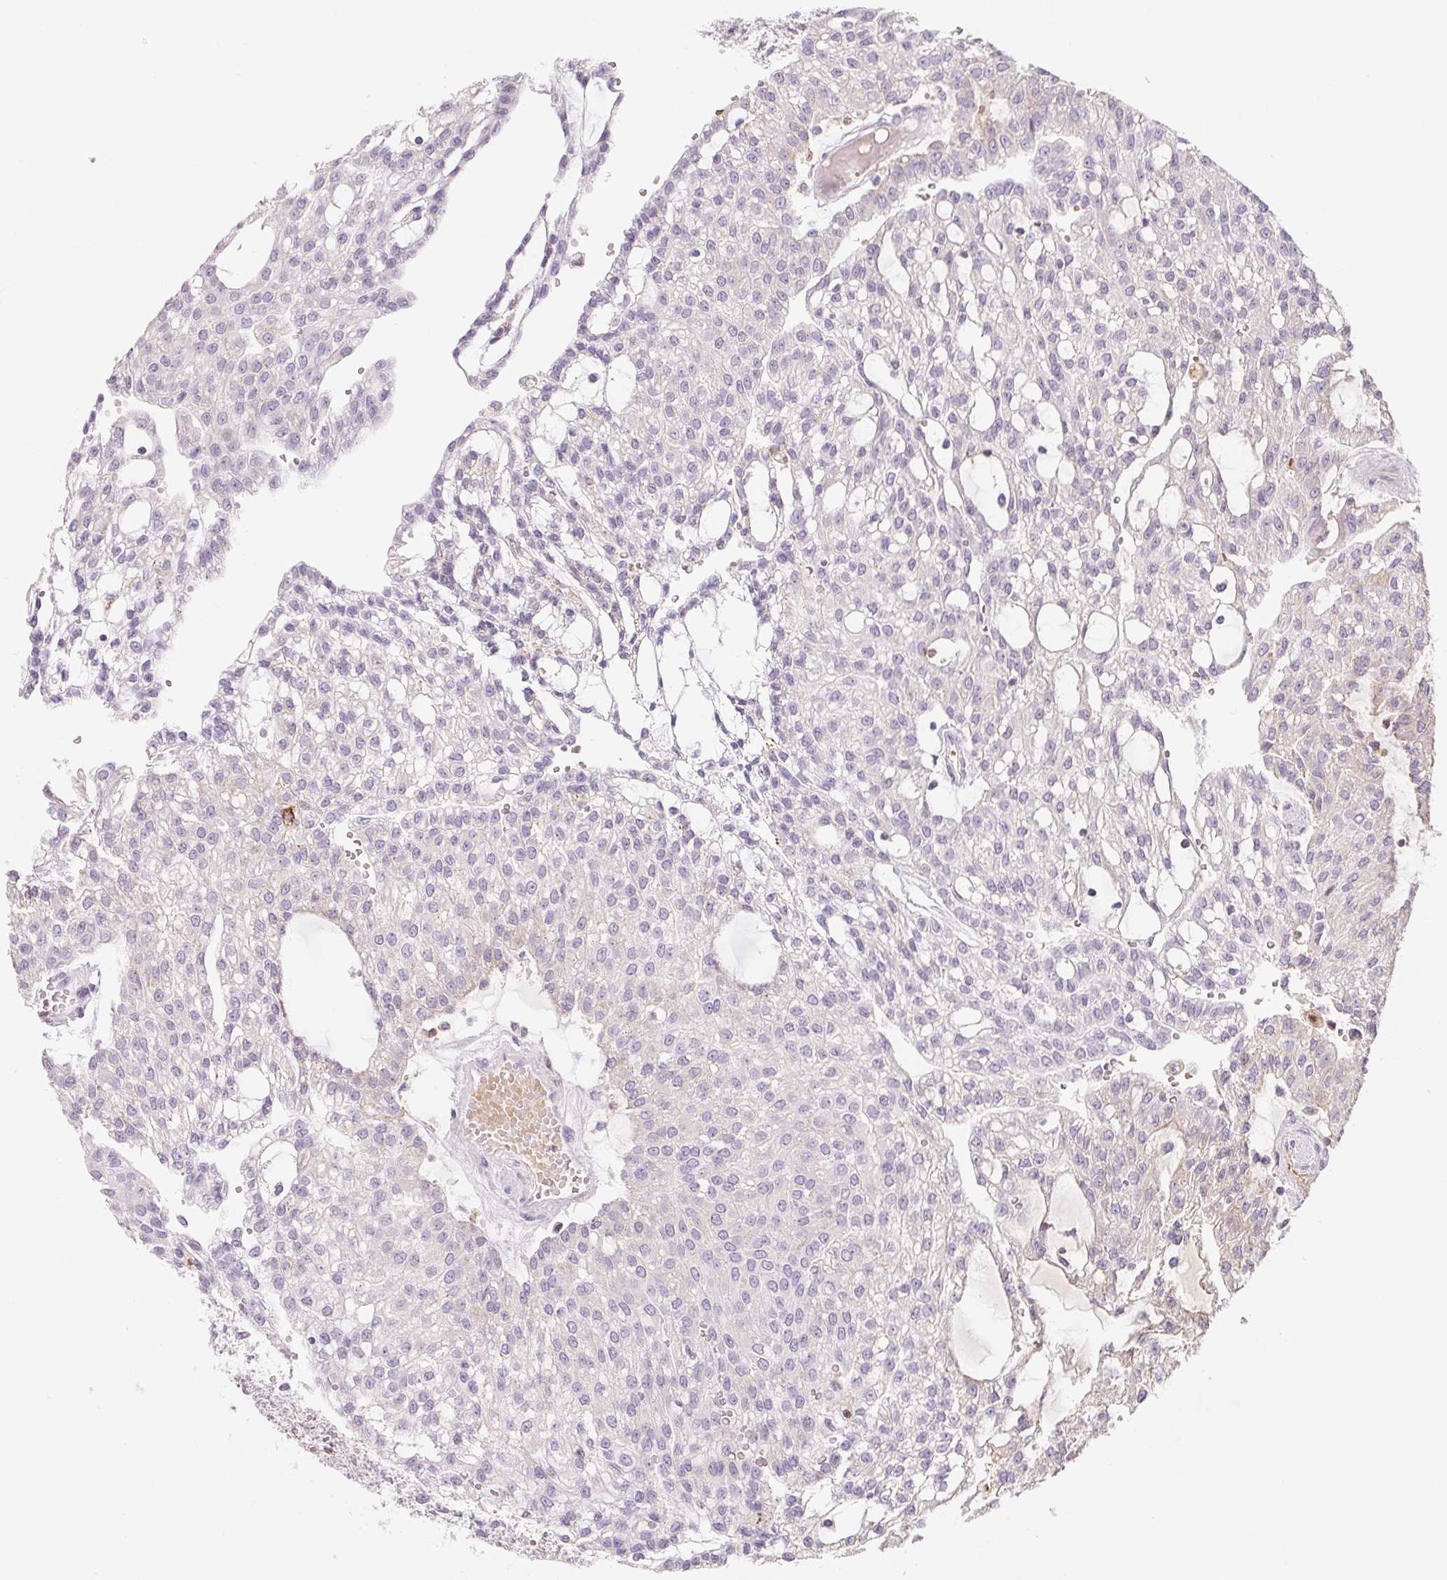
{"staining": {"intensity": "negative", "quantity": "none", "location": "none"}, "tissue": "renal cancer", "cell_type": "Tumor cells", "image_type": "cancer", "snomed": [{"axis": "morphology", "description": "Adenocarcinoma, NOS"}, {"axis": "topography", "description": "Kidney"}], "caption": "Immunohistochemistry photomicrograph of human renal adenocarcinoma stained for a protein (brown), which shows no positivity in tumor cells.", "gene": "CD69", "patient": {"sex": "male", "age": 63}}